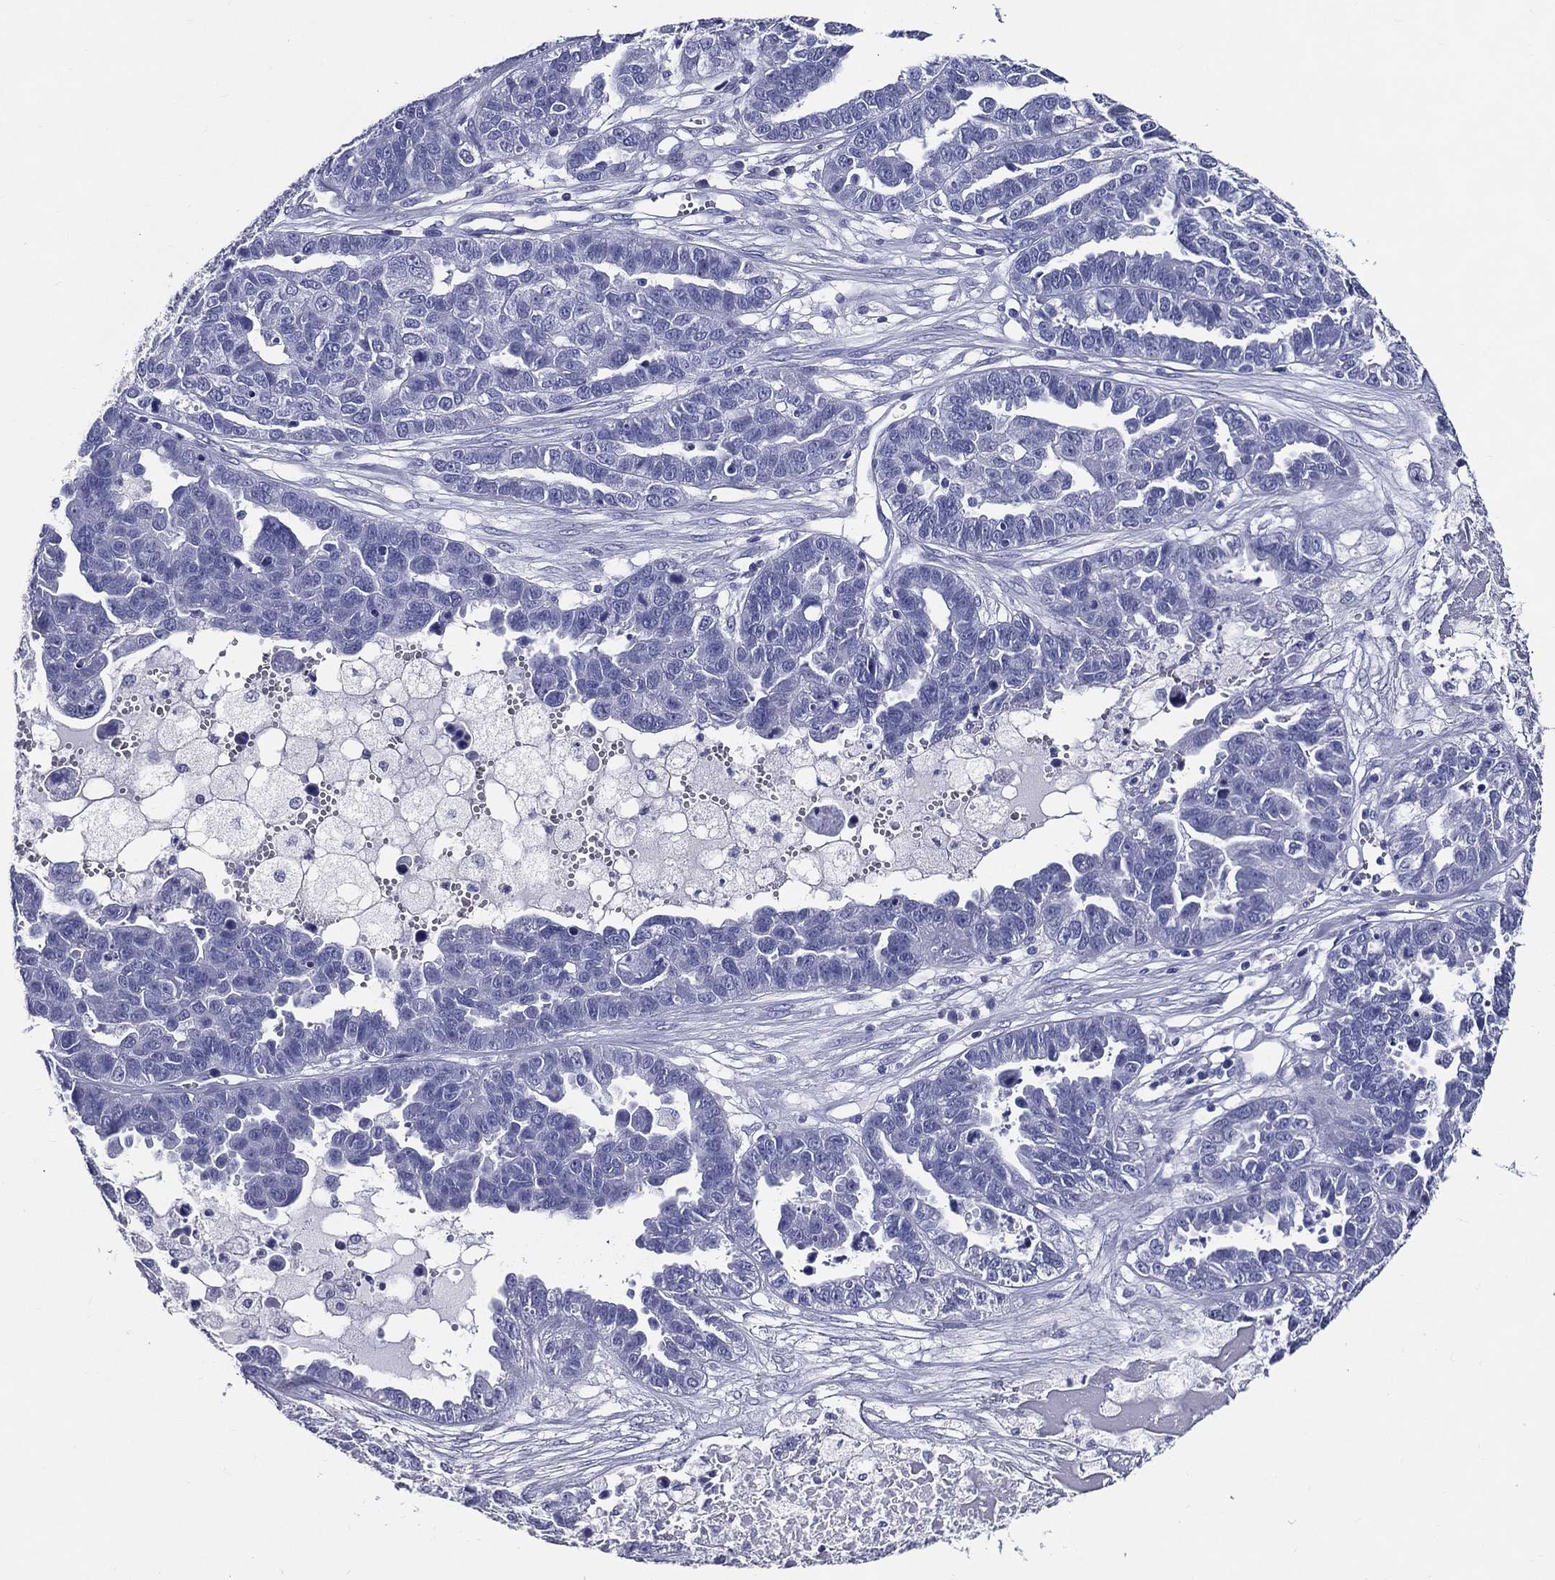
{"staining": {"intensity": "negative", "quantity": "none", "location": "none"}, "tissue": "ovarian cancer", "cell_type": "Tumor cells", "image_type": "cancer", "snomed": [{"axis": "morphology", "description": "Cystadenocarcinoma, serous, NOS"}, {"axis": "topography", "description": "Ovary"}], "caption": "Tumor cells show no significant positivity in serous cystadenocarcinoma (ovarian).", "gene": "ACE2", "patient": {"sex": "female", "age": 87}}